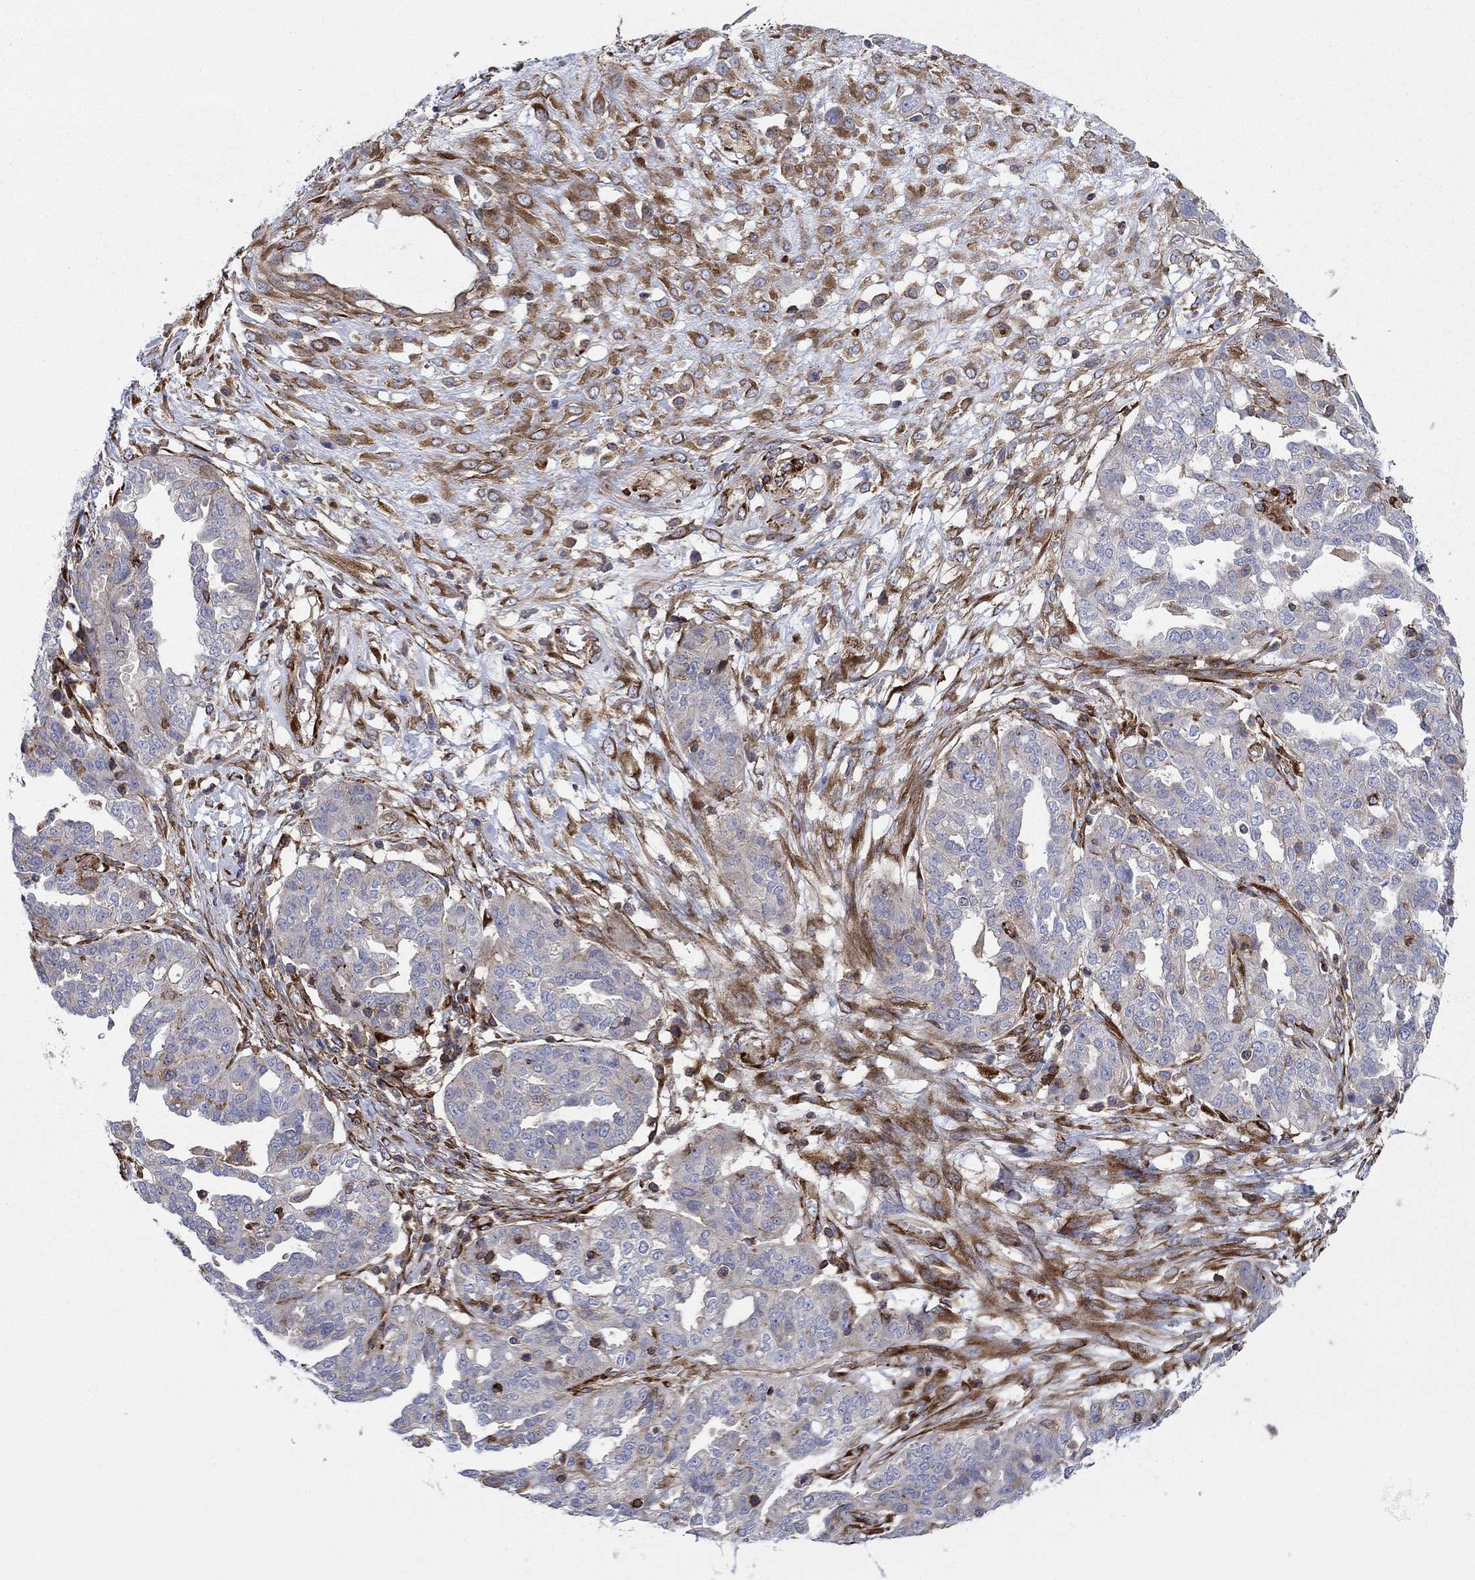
{"staining": {"intensity": "moderate", "quantity": "<25%", "location": "cytoplasmic/membranous"}, "tissue": "ovarian cancer", "cell_type": "Tumor cells", "image_type": "cancer", "snomed": [{"axis": "morphology", "description": "Cystadenocarcinoma, serous, NOS"}, {"axis": "topography", "description": "Ovary"}], "caption": "Immunohistochemical staining of serous cystadenocarcinoma (ovarian) exhibits low levels of moderate cytoplasmic/membranous protein positivity in about <25% of tumor cells. Immunohistochemistry (ihc) stains the protein of interest in brown and the nuclei are stained blue.", "gene": "PAG1", "patient": {"sex": "female", "age": 67}}